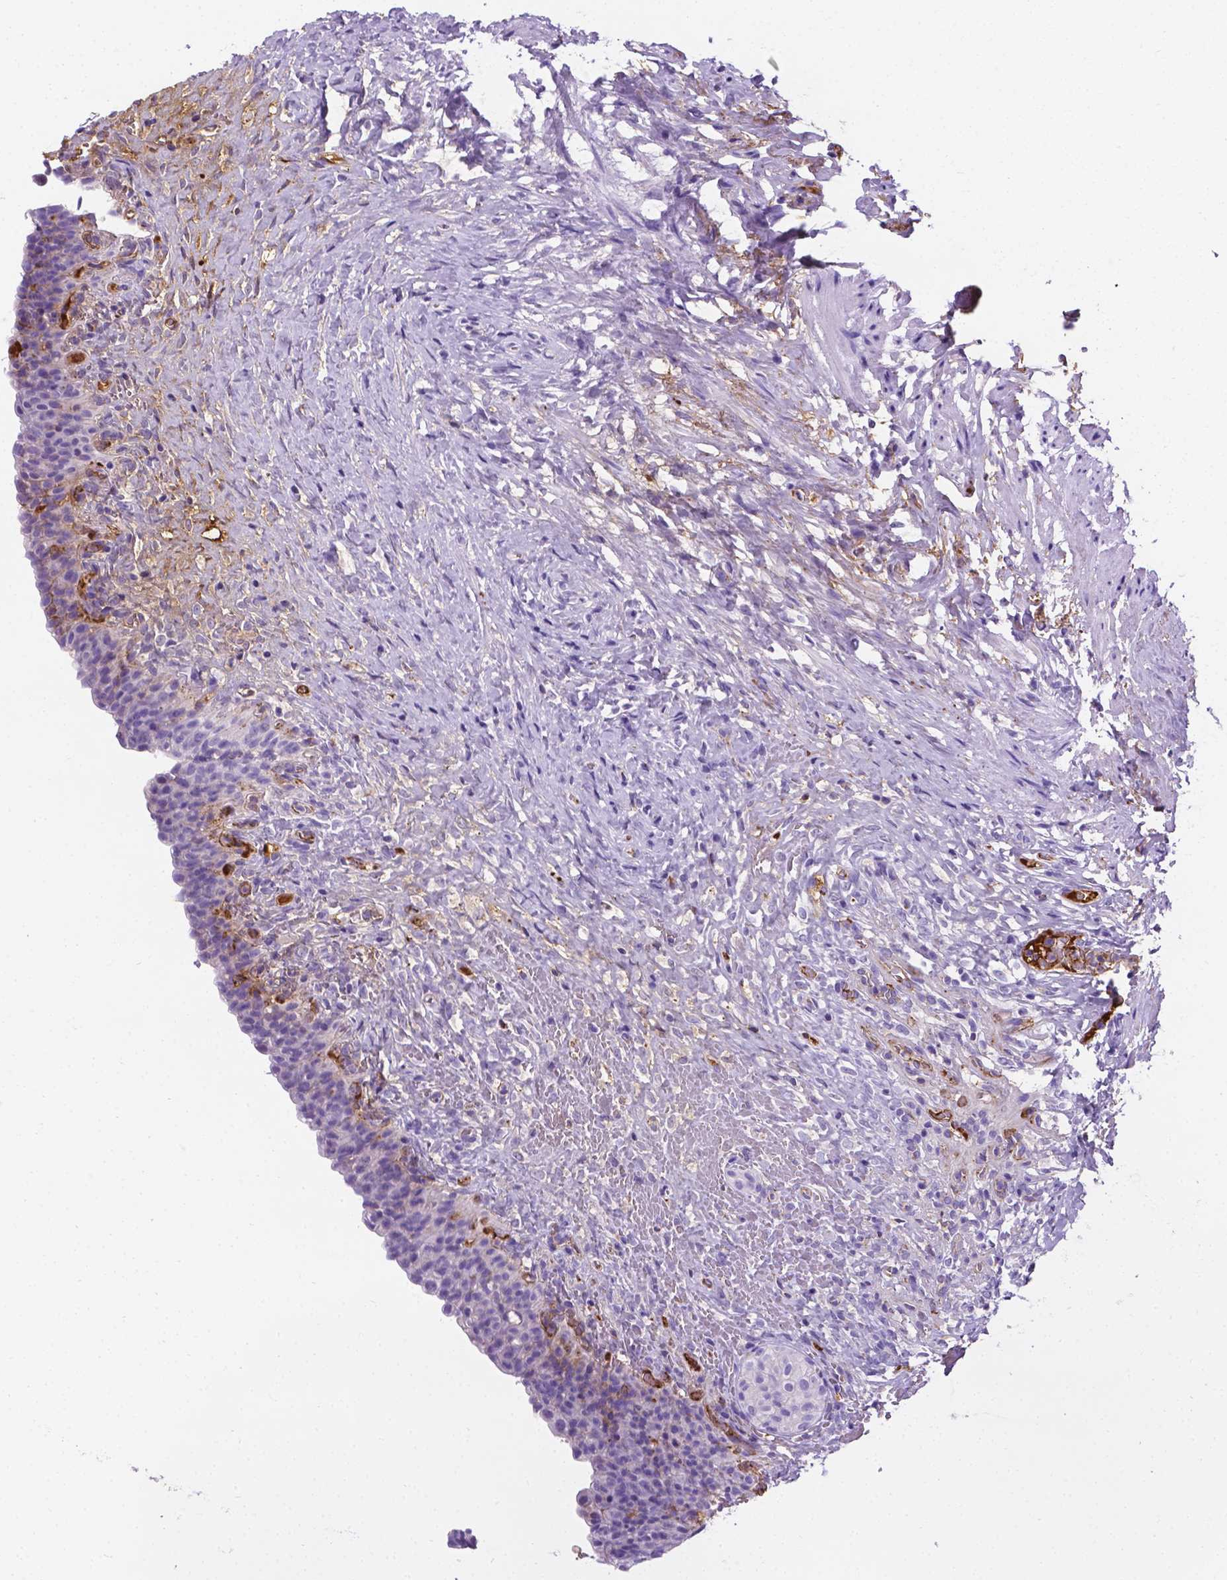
{"staining": {"intensity": "negative", "quantity": "none", "location": "none"}, "tissue": "urinary bladder", "cell_type": "Urothelial cells", "image_type": "normal", "snomed": [{"axis": "morphology", "description": "Normal tissue, NOS"}, {"axis": "topography", "description": "Urinary bladder"}, {"axis": "topography", "description": "Prostate"}], "caption": "IHC image of unremarkable human urinary bladder stained for a protein (brown), which displays no expression in urothelial cells. (DAB immunohistochemistry (IHC), high magnification).", "gene": "APOE", "patient": {"sex": "male", "age": 76}}